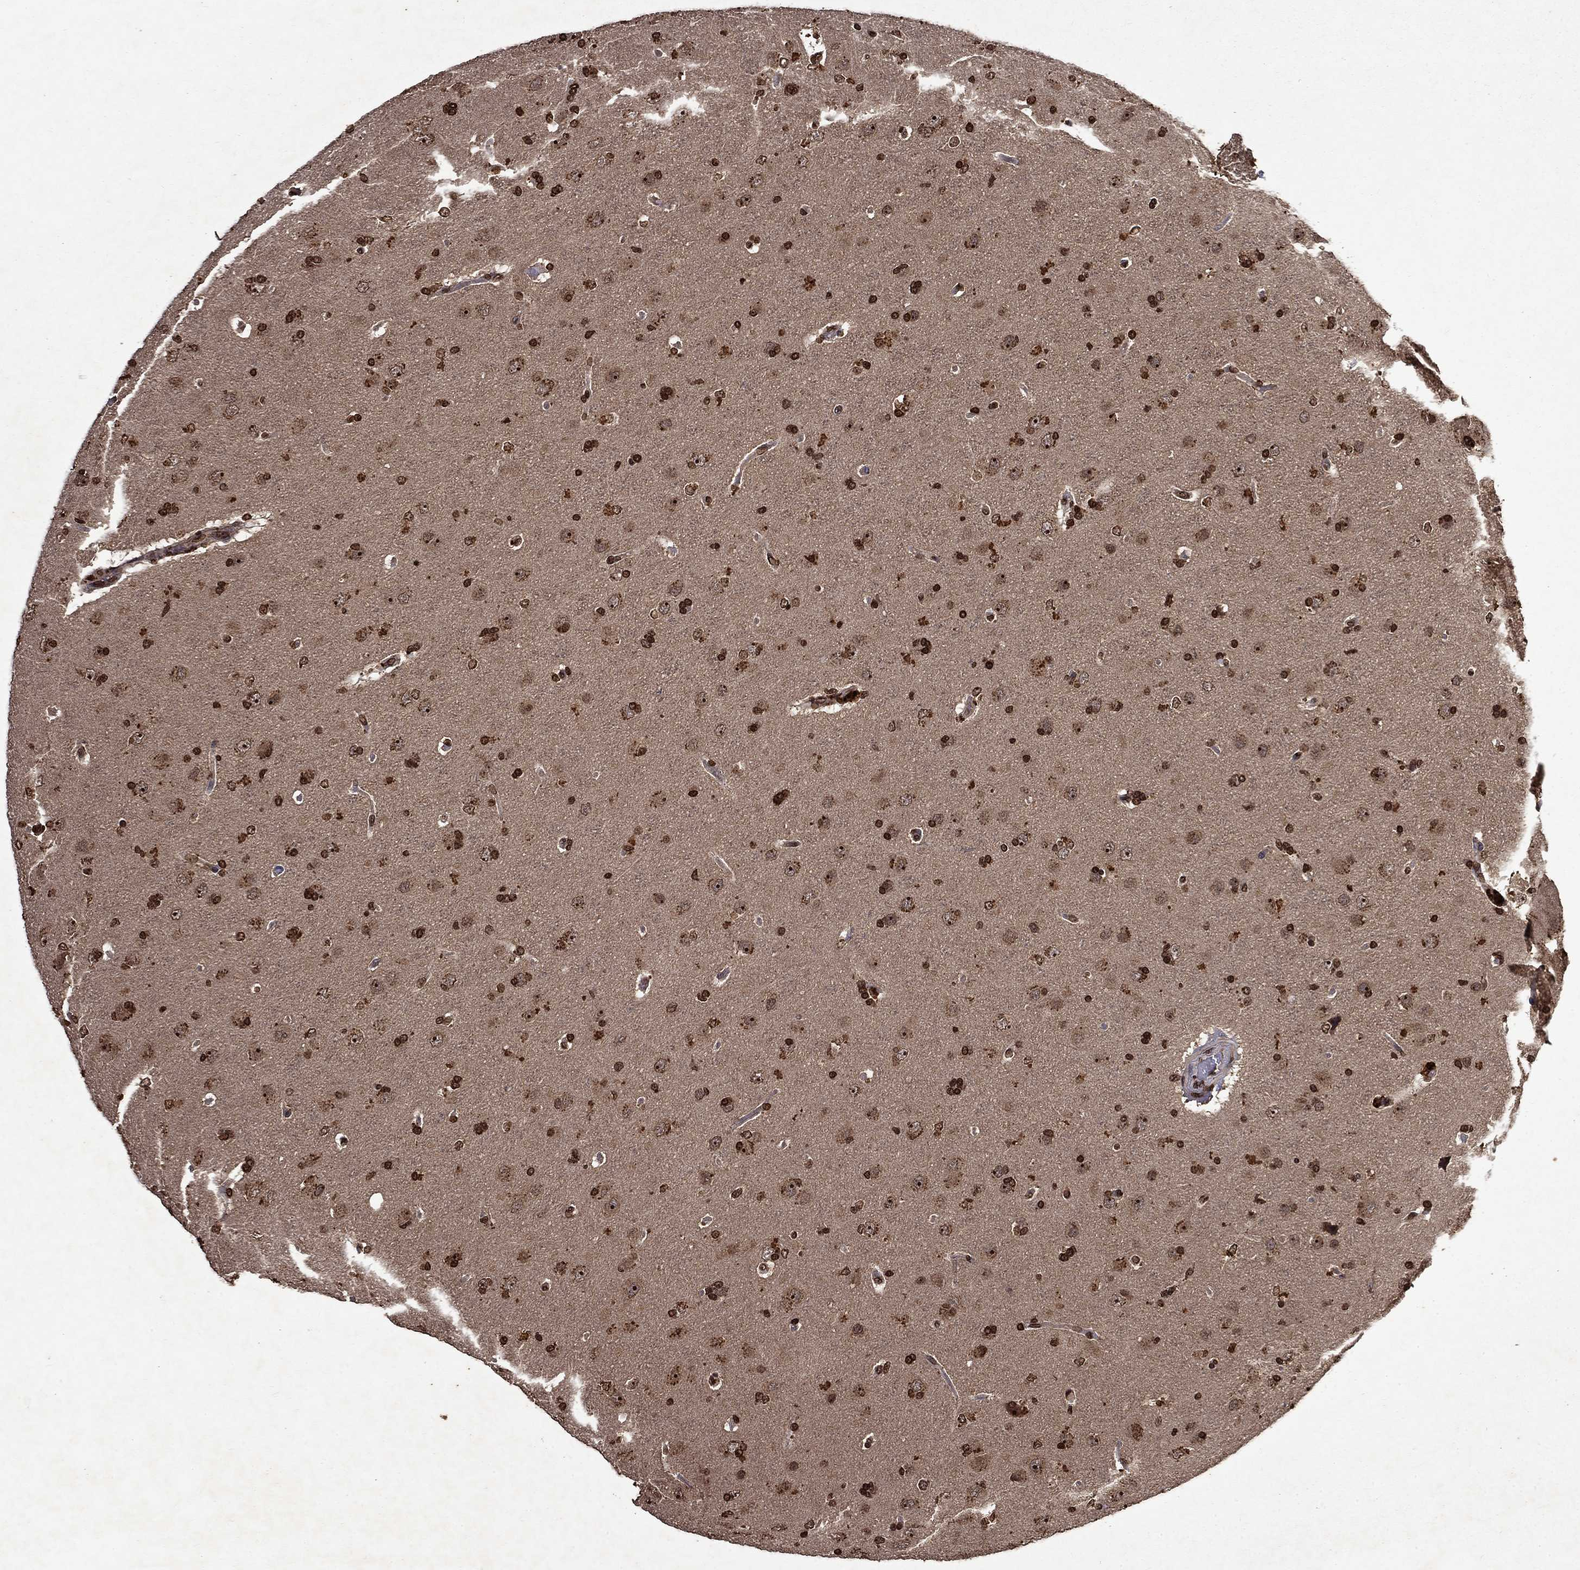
{"staining": {"intensity": "strong", "quantity": ">75%", "location": "cytoplasmic/membranous,nuclear"}, "tissue": "glioma", "cell_type": "Tumor cells", "image_type": "cancer", "snomed": [{"axis": "morphology", "description": "Glioma, malignant, NOS"}, {"axis": "topography", "description": "Cerebral cortex"}], "caption": "Malignant glioma was stained to show a protein in brown. There is high levels of strong cytoplasmic/membranous and nuclear positivity in about >75% of tumor cells.", "gene": "PIN4", "patient": {"sex": "male", "age": 58}}